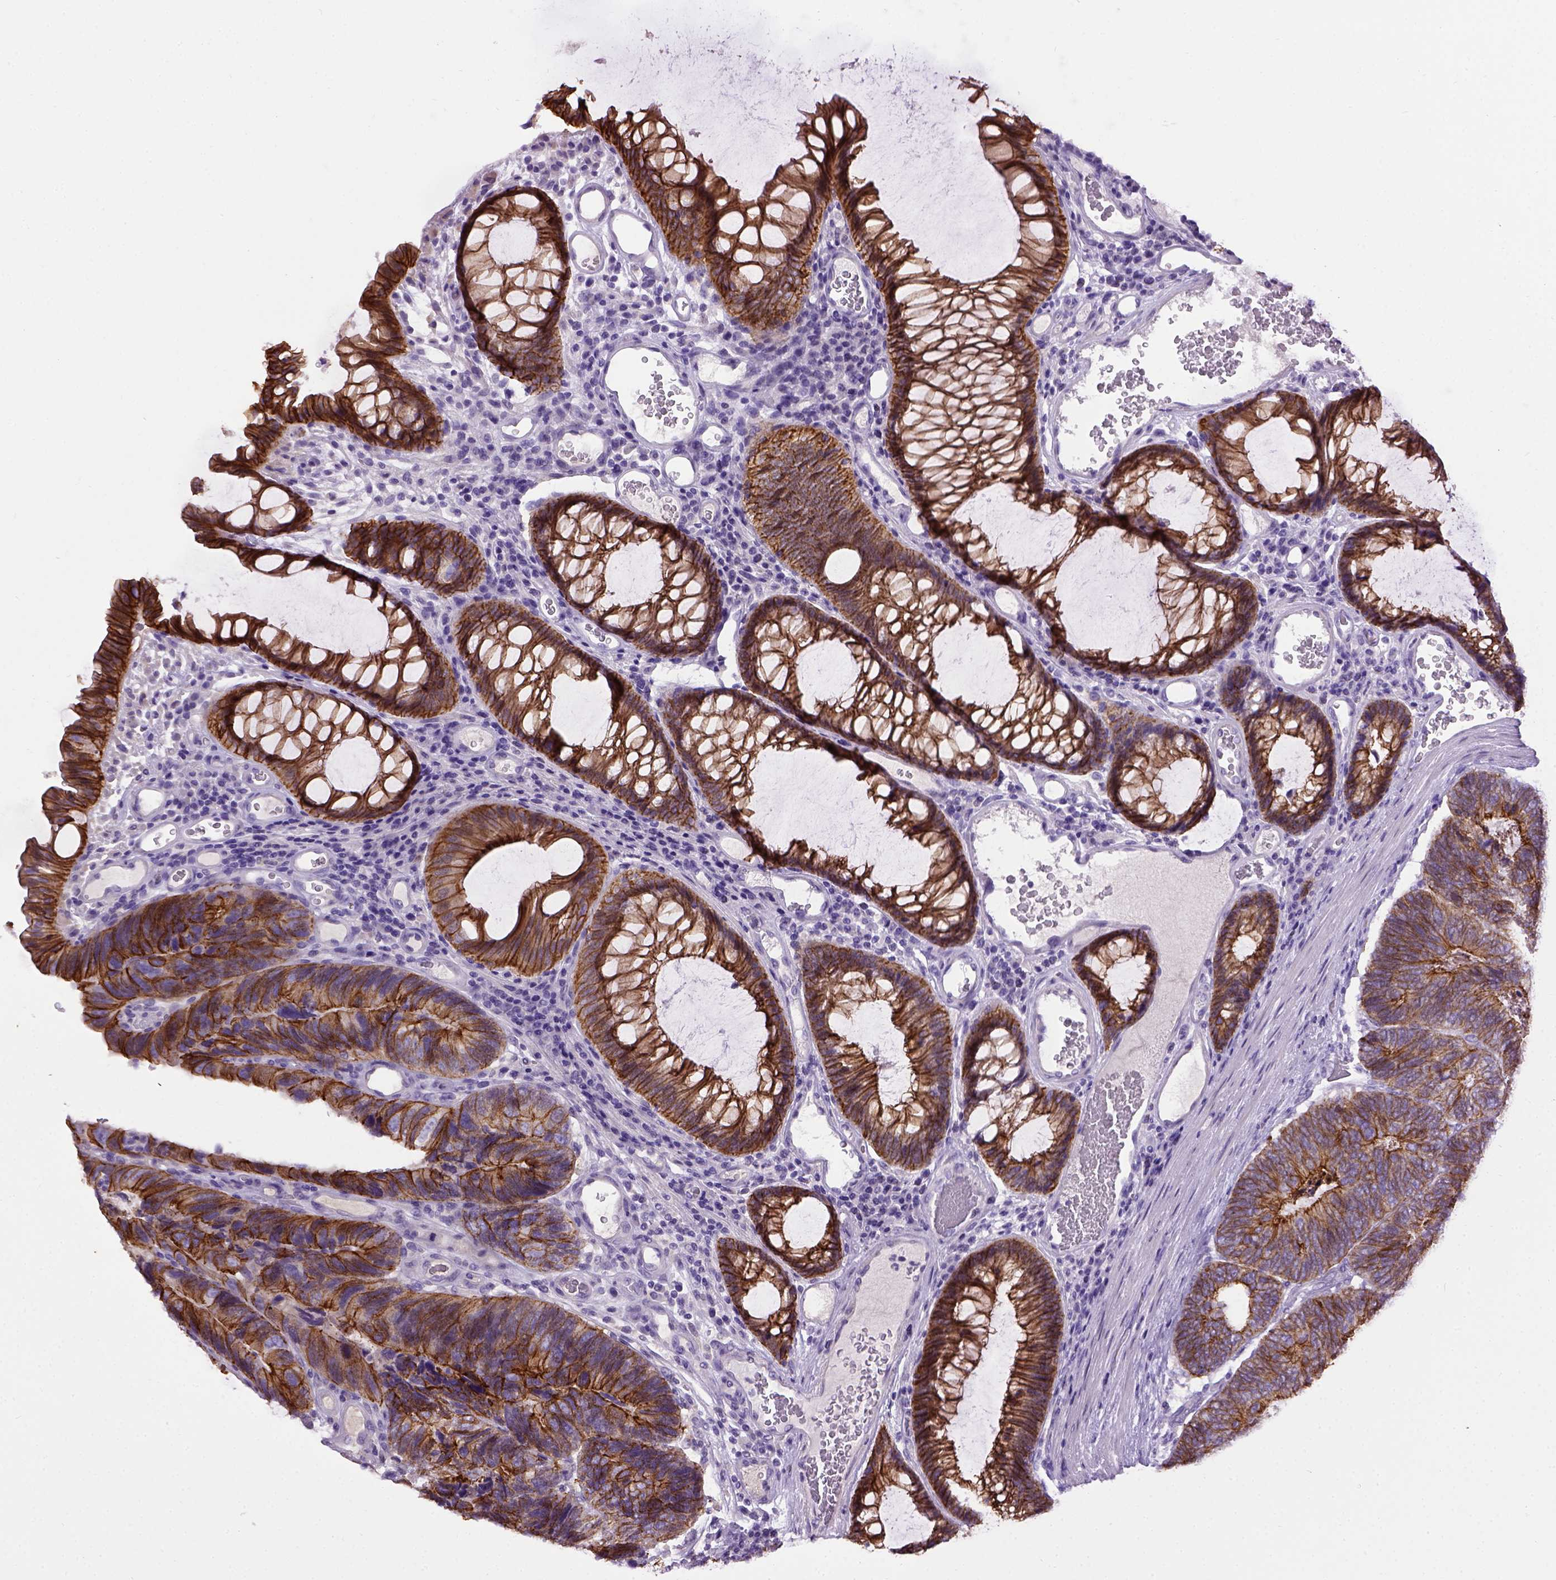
{"staining": {"intensity": "strong", "quantity": ">75%", "location": "cytoplasmic/membranous"}, "tissue": "colorectal cancer", "cell_type": "Tumor cells", "image_type": "cancer", "snomed": [{"axis": "morphology", "description": "Adenocarcinoma, NOS"}, {"axis": "topography", "description": "Colon"}], "caption": "A brown stain highlights strong cytoplasmic/membranous staining of a protein in colorectal cancer (adenocarcinoma) tumor cells. Using DAB (brown) and hematoxylin (blue) stains, captured at high magnification using brightfield microscopy.", "gene": "CDH1", "patient": {"sex": "female", "age": 67}}